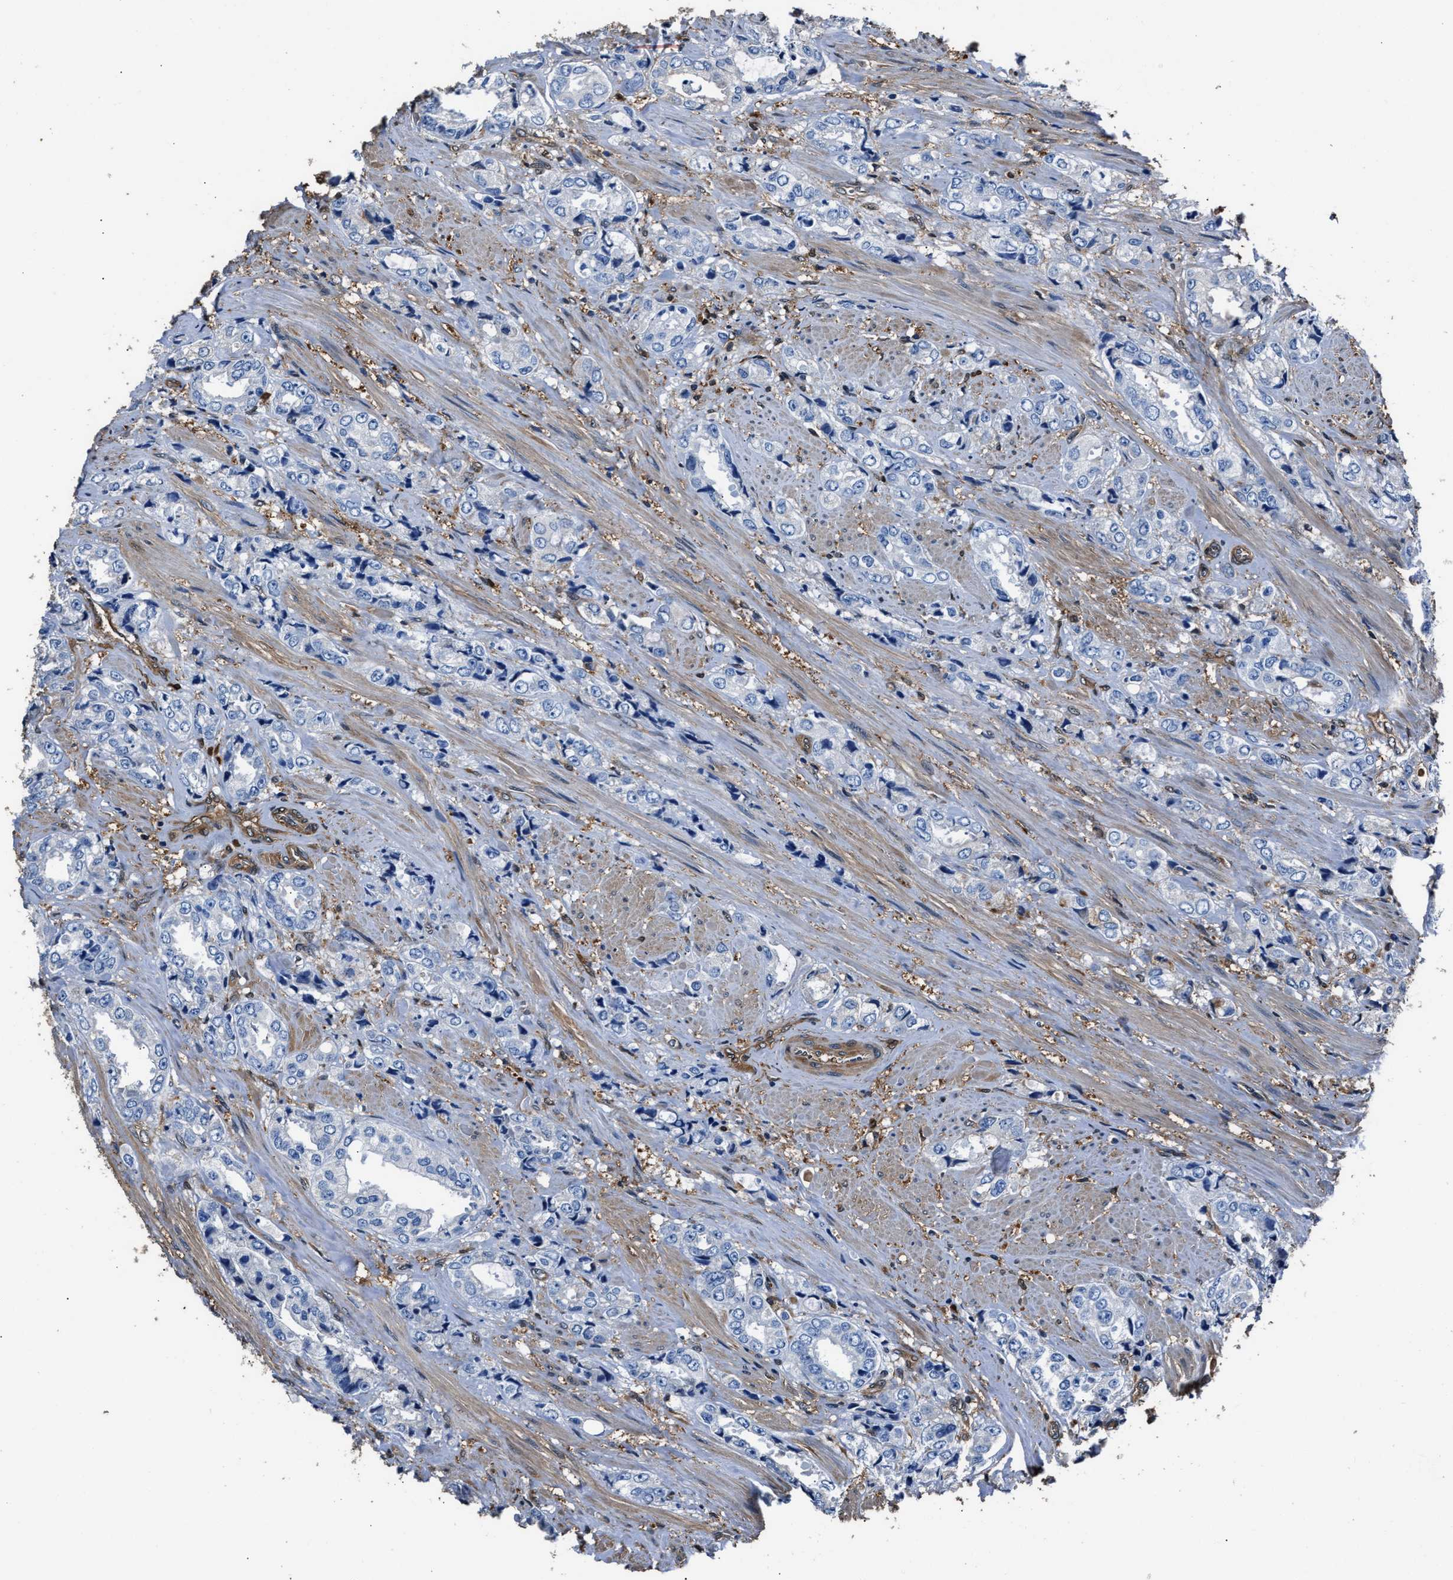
{"staining": {"intensity": "negative", "quantity": "none", "location": "none"}, "tissue": "prostate cancer", "cell_type": "Tumor cells", "image_type": "cancer", "snomed": [{"axis": "morphology", "description": "Adenocarcinoma, High grade"}, {"axis": "topography", "description": "Prostate"}], "caption": "Tumor cells are negative for brown protein staining in prostate cancer (high-grade adenocarcinoma).", "gene": "GSTP1", "patient": {"sex": "male", "age": 61}}